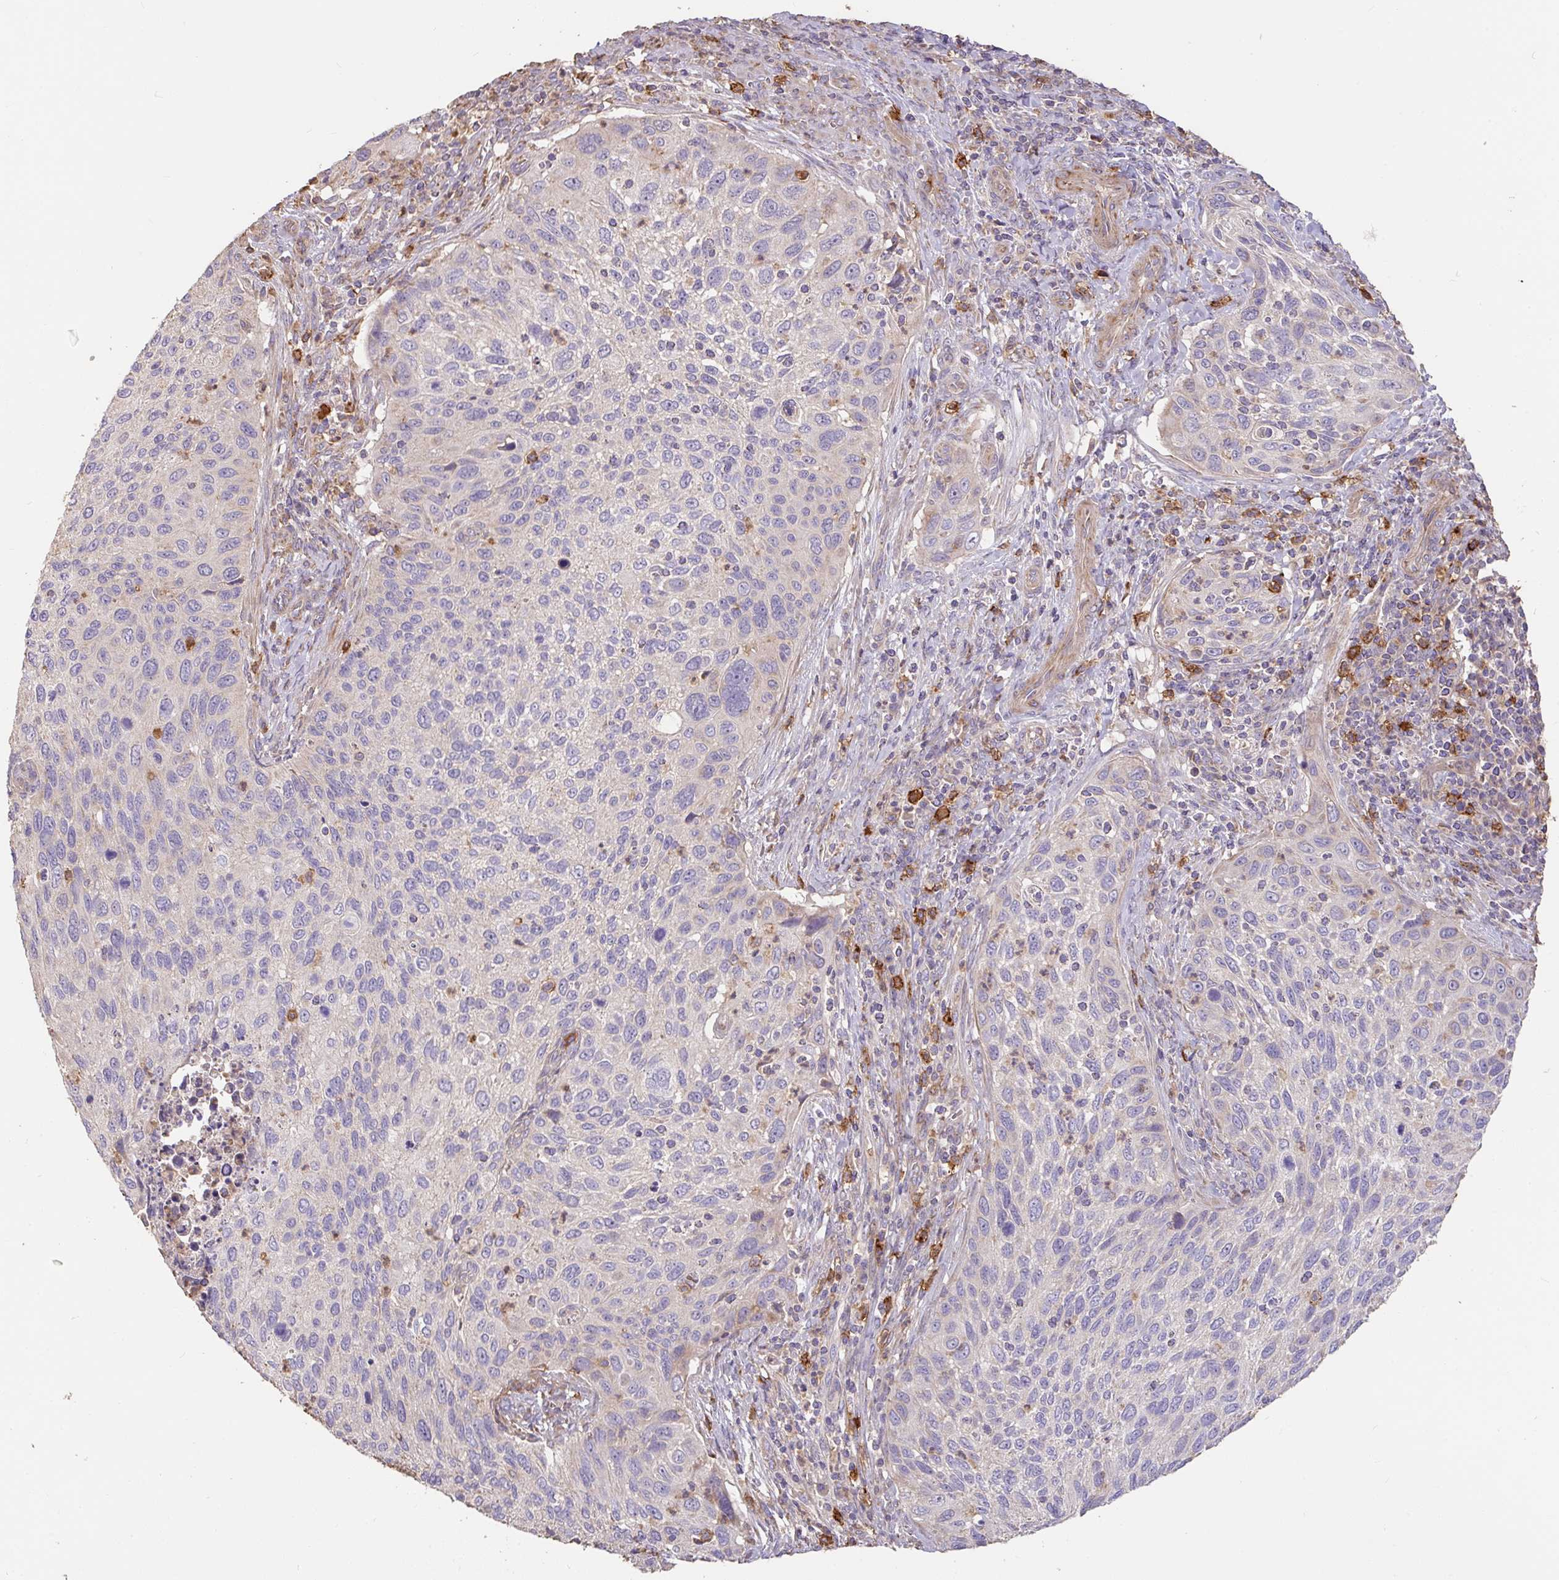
{"staining": {"intensity": "negative", "quantity": "none", "location": "none"}, "tissue": "cervical cancer", "cell_type": "Tumor cells", "image_type": "cancer", "snomed": [{"axis": "morphology", "description": "Squamous cell carcinoma, NOS"}, {"axis": "topography", "description": "Cervix"}], "caption": "High power microscopy image of an IHC micrograph of cervical cancer (squamous cell carcinoma), revealing no significant positivity in tumor cells. (Stains: DAB IHC with hematoxylin counter stain, Microscopy: brightfield microscopy at high magnification).", "gene": "FCER1A", "patient": {"sex": "female", "age": 70}}